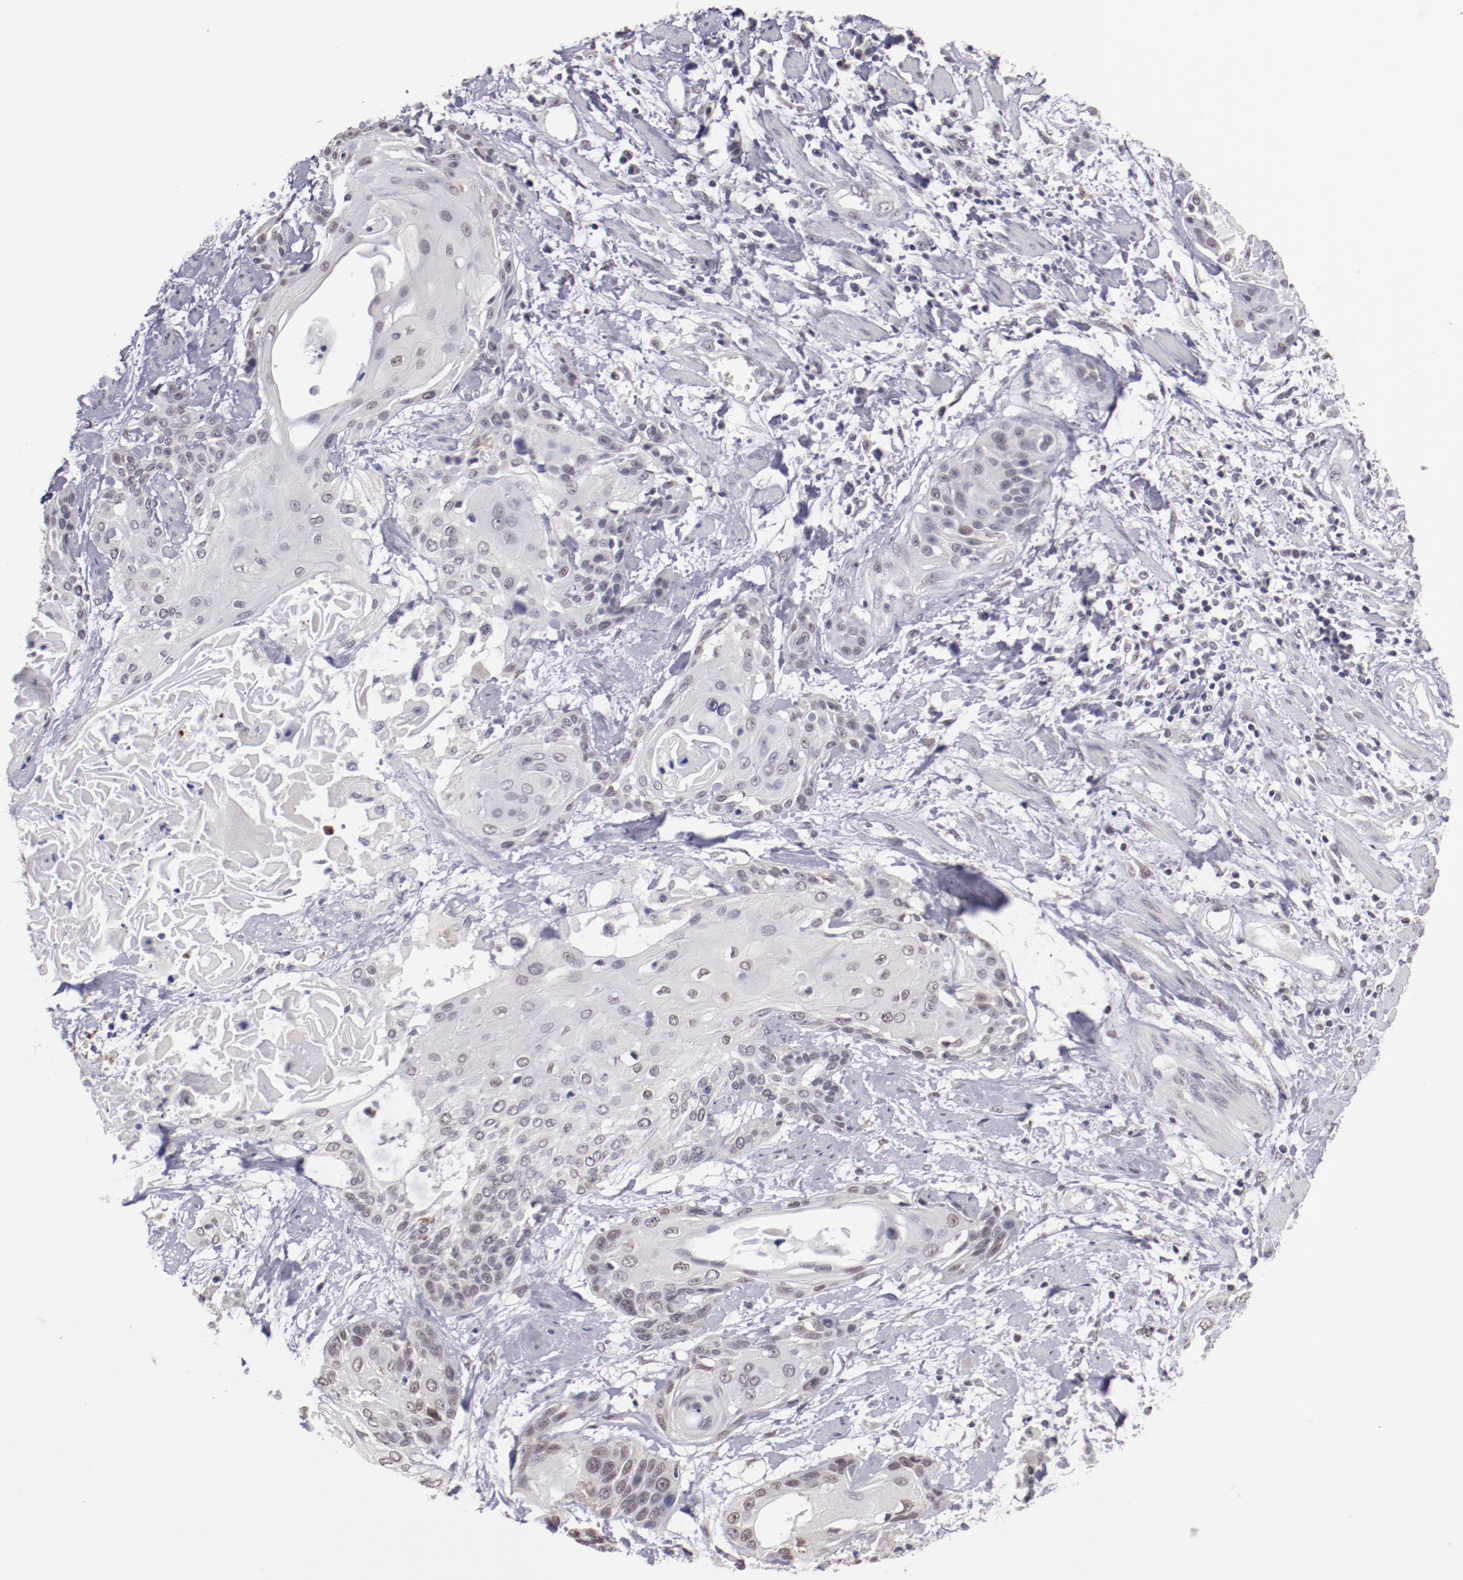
{"staining": {"intensity": "weak", "quantity": "25%-75%", "location": "nuclear"}, "tissue": "cervical cancer", "cell_type": "Tumor cells", "image_type": "cancer", "snomed": [{"axis": "morphology", "description": "Squamous cell carcinoma, NOS"}, {"axis": "topography", "description": "Cervix"}], "caption": "Immunohistochemical staining of cervical cancer reveals weak nuclear protein expression in about 25%-75% of tumor cells.", "gene": "NRXN3", "patient": {"sex": "female", "age": 57}}